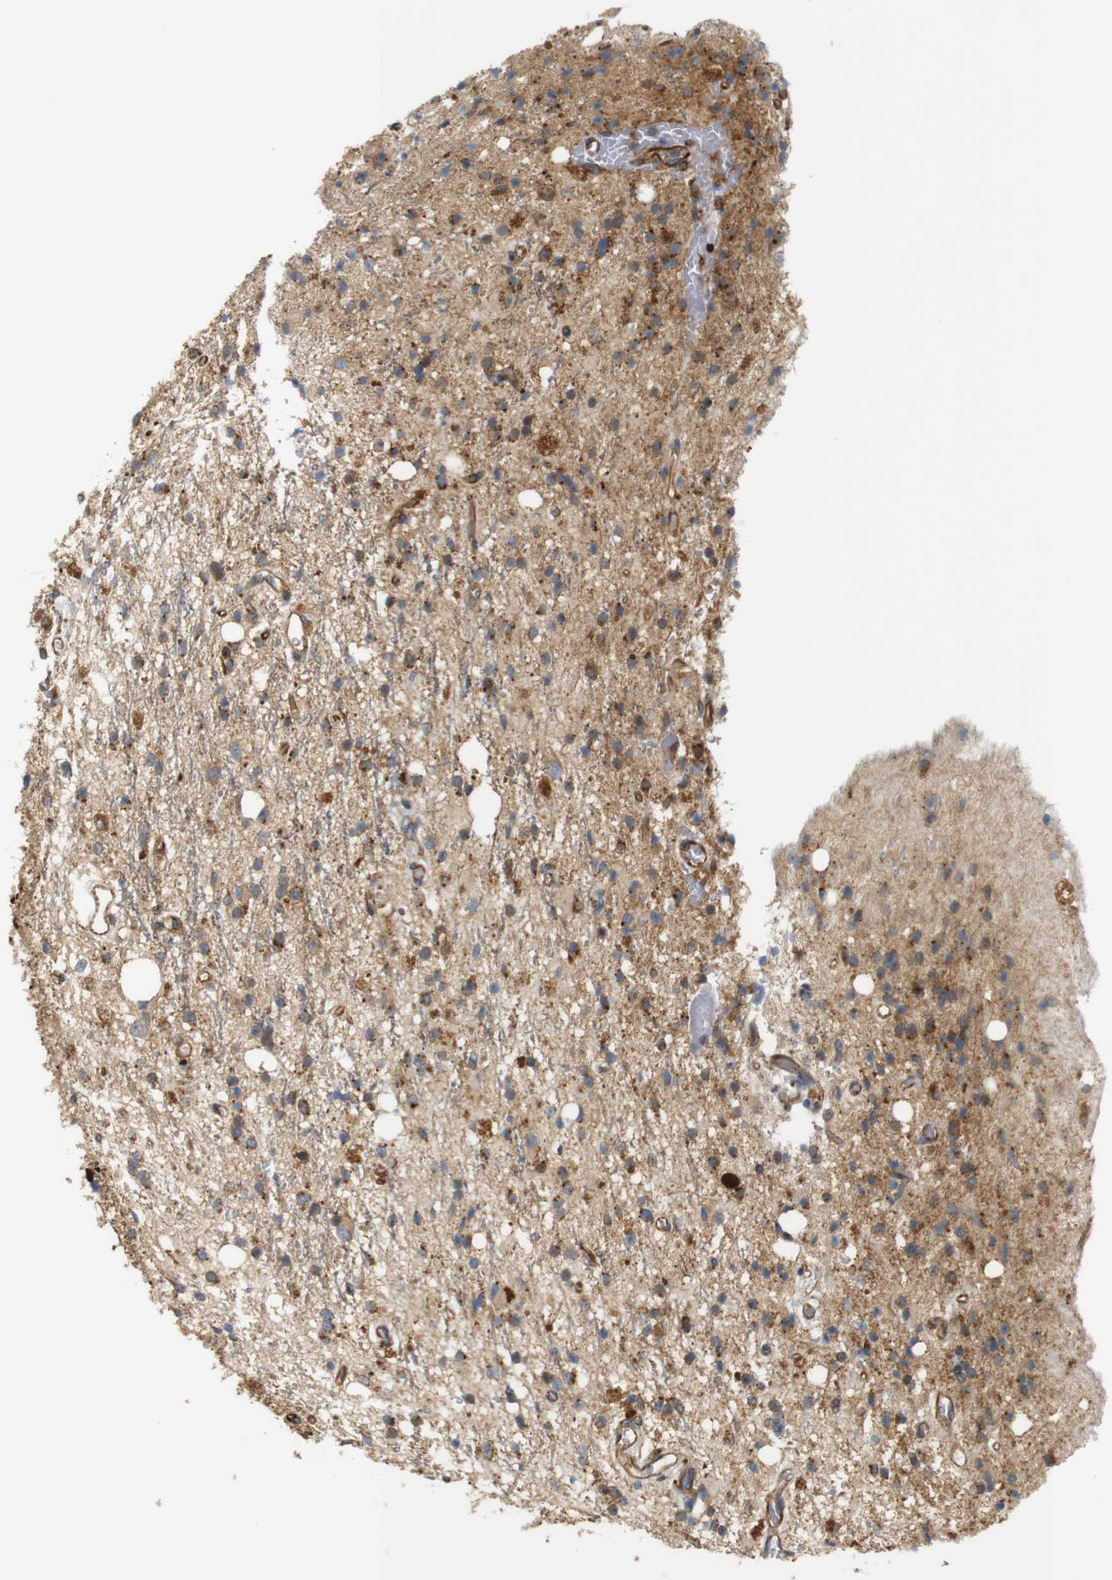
{"staining": {"intensity": "moderate", "quantity": "25%-75%", "location": "cytoplasmic/membranous"}, "tissue": "glioma", "cell_type": "Tumor cells", "image_type": "cancer", "snomed": [{"axis": "morphology", "description": "Glioma, malignant, High grade"}, {"axis": "topography", "description": "Brain"}], "caption": "Malignant glioma (high-grade) stained for a protein (brown) shows moderate cytoplasmic/membranous positive expression in about 25%-75% of tumor cells.", "gene": "RPTOR", "patient": {"sex": "male", "age": 47}}